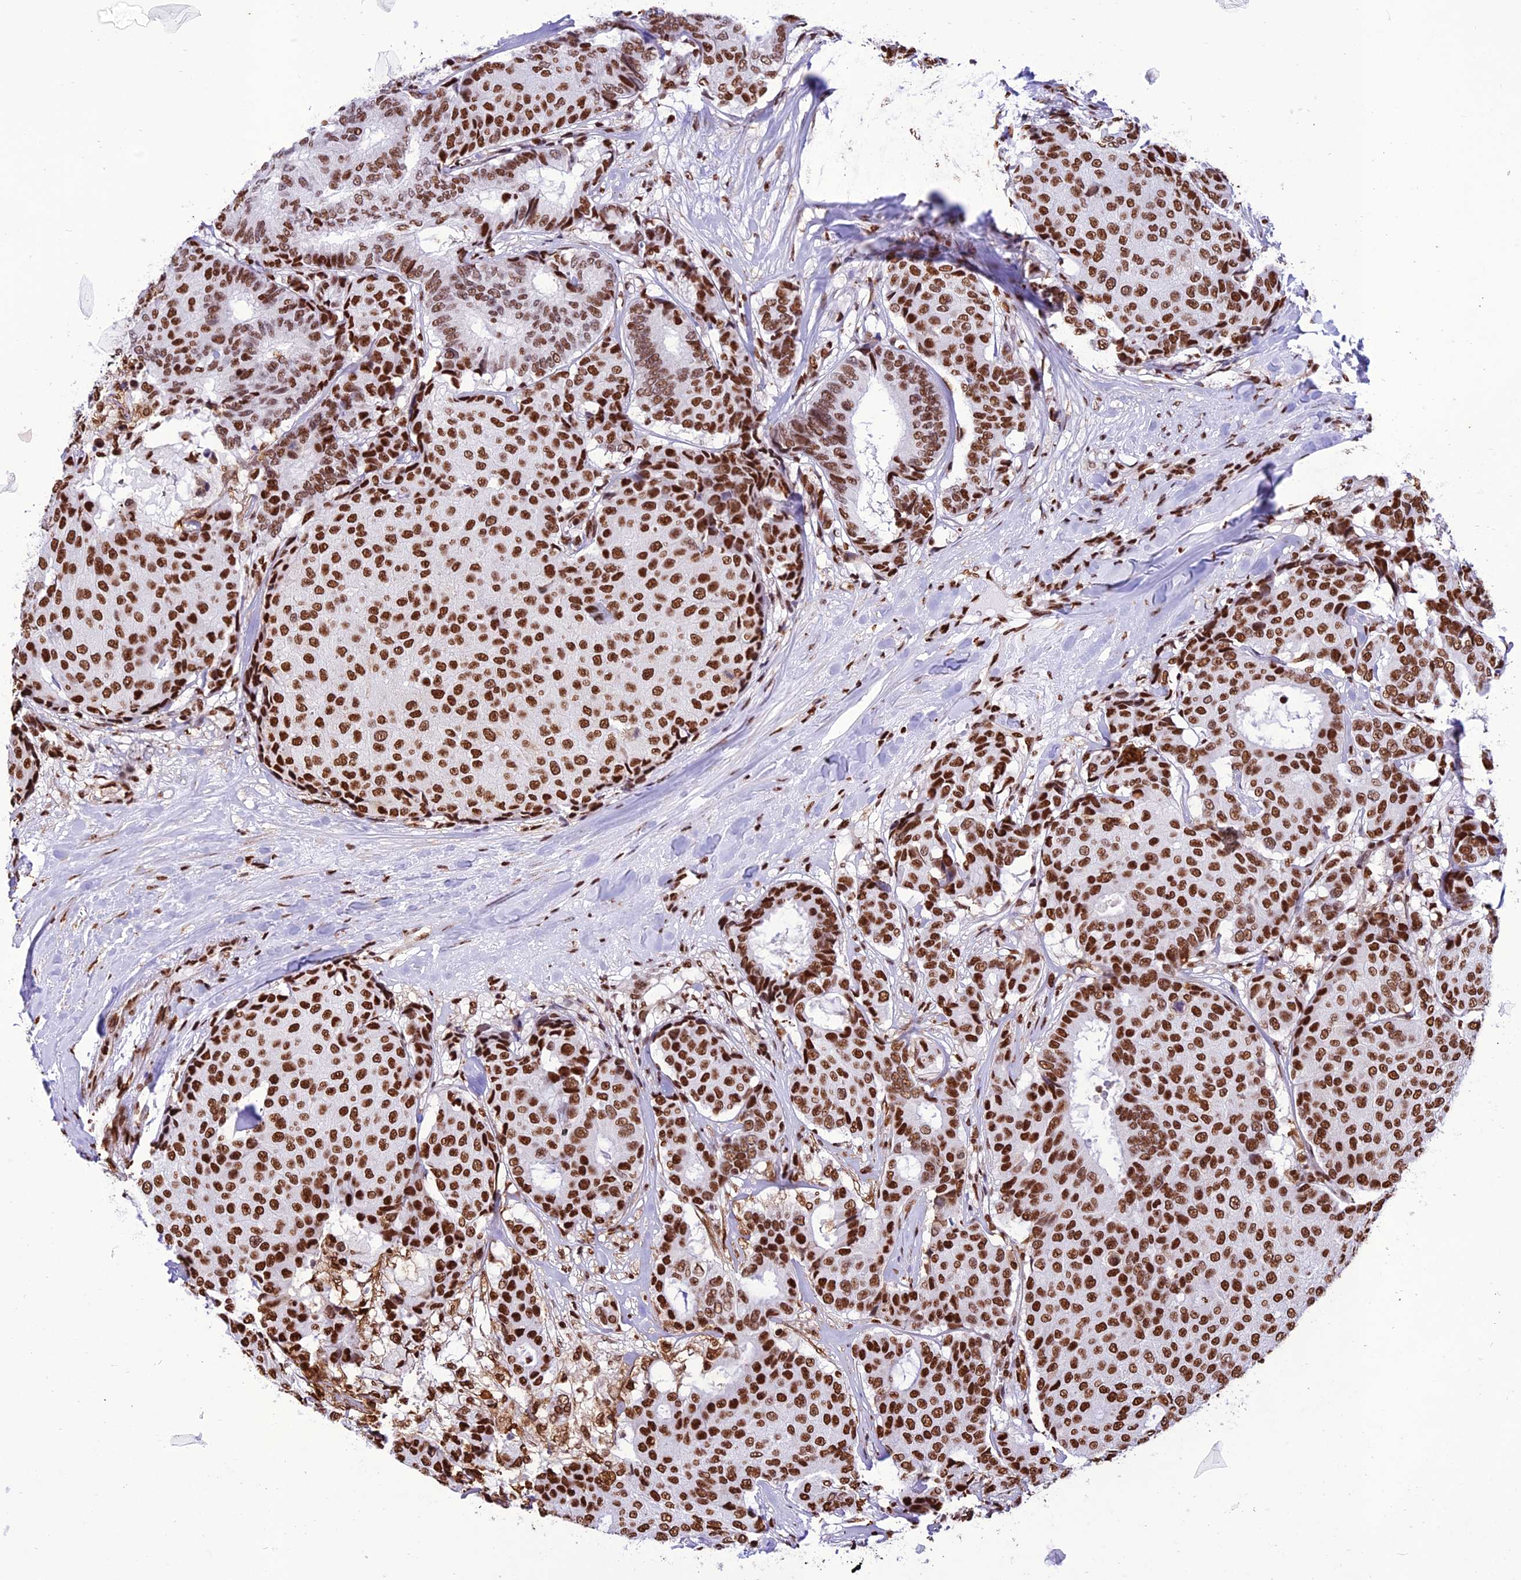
{"staining": {"intensity": "strong", "quantity": ">75%", "location": "nuclear"}, "tissue": "breast cancer", "cell_type": "Tumor cells", "image_type": "cancer", "snomed": [{"axis": "morphology", "description": "Duct carcinoma"}, {"axis": "topography", "description": "Breast"}], "caption": "IHC micrograph of neoplastic tissue: human breast invasive ductal carcinoma stained using immunohistochemistry (IHC) exhibits high levels of strong protein expression localized specifically in the nuclear of tumor cells, appearing as a nuclear brown color.", "gene": "INO80E", "patient": {"sex": "female", "age": 75}}